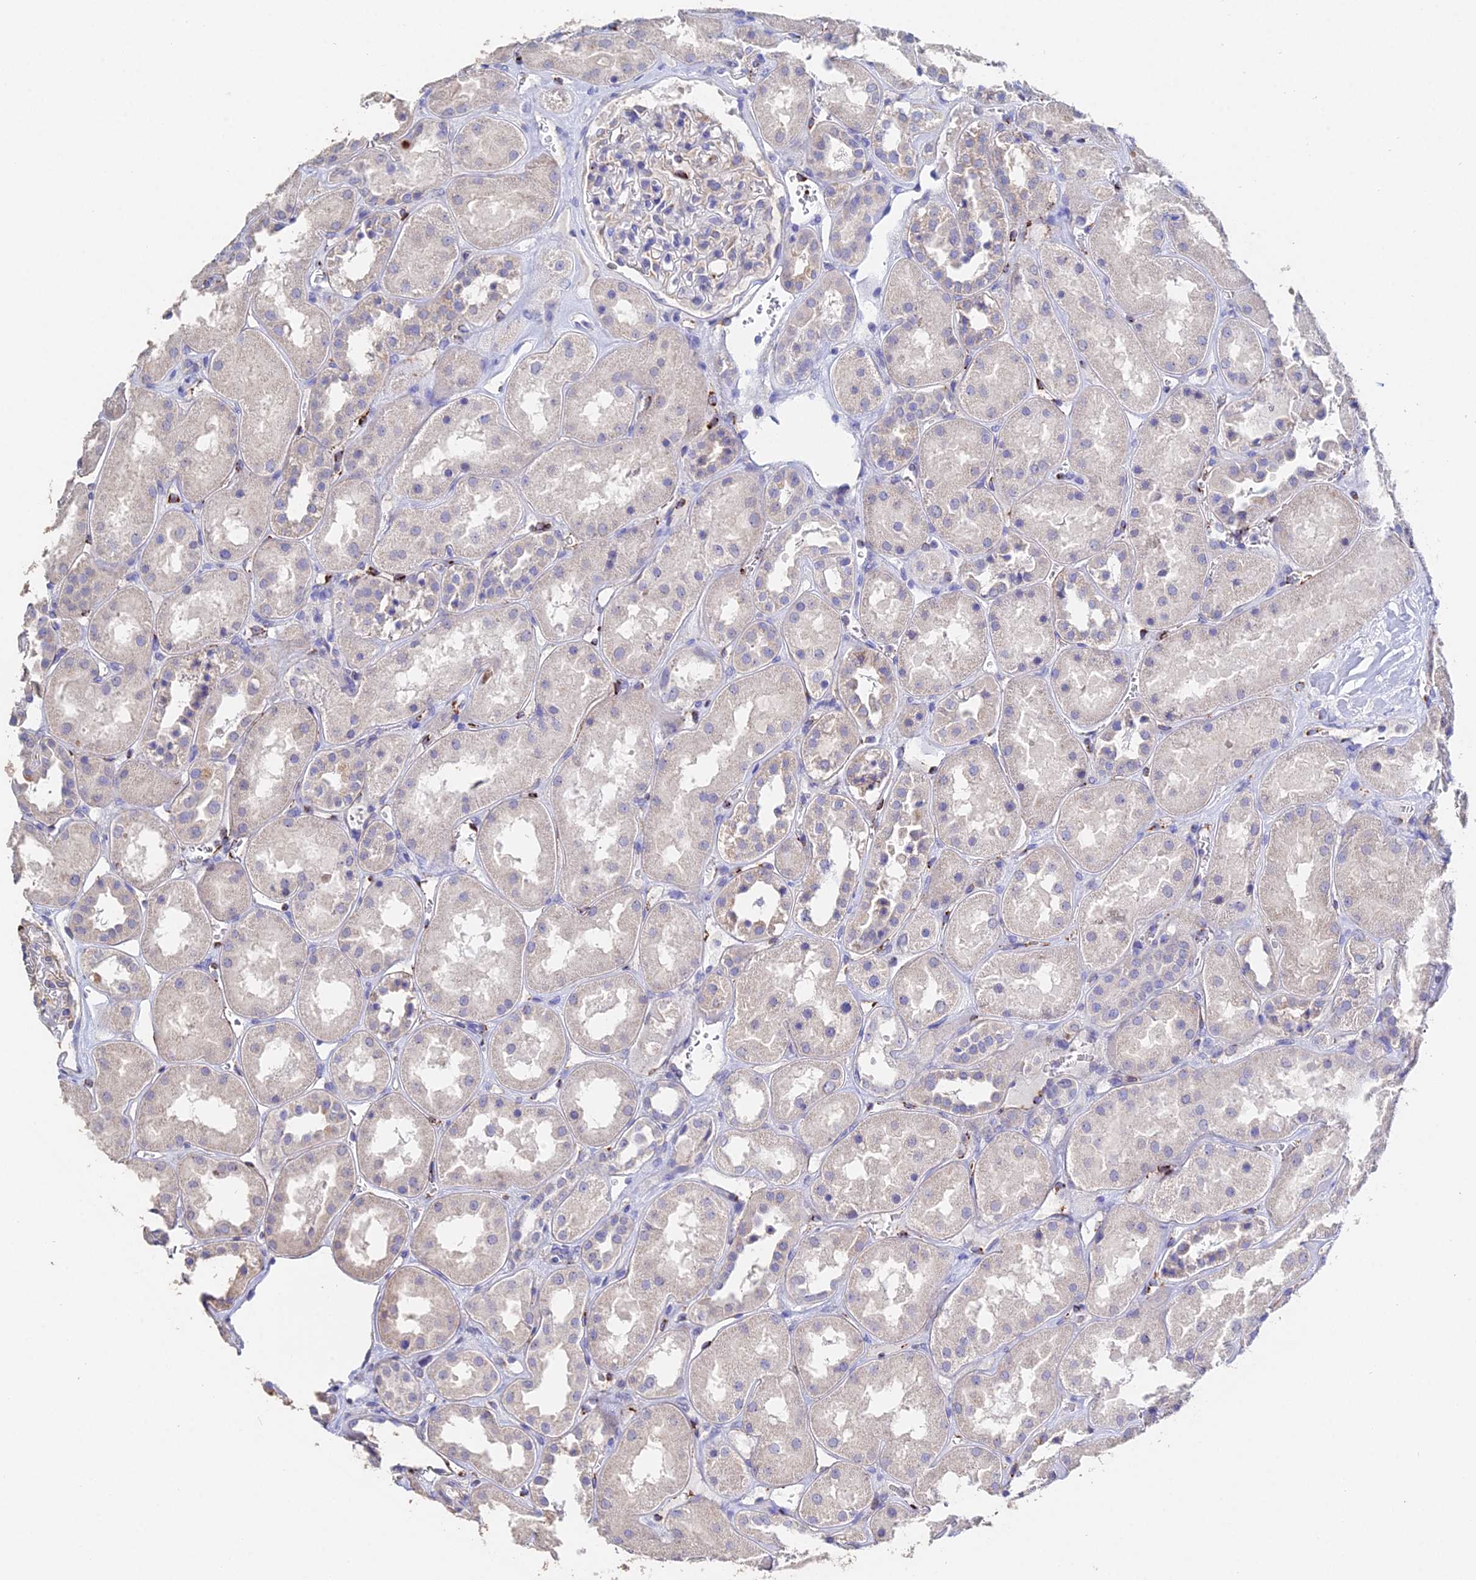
{"staining": {"intensity": "negative", "quantity": "none", "location": "none"}, "tissue": "kidney", "cell_type": "Cells in glomeruli", "image_type": "normal", "snomed": [{"axis": "morphology", "description": "Normal tissue, NOS"}, {"axis": "topography", "description": "Kidney"}], "caption": "IHC histopathology image of unremarkable kidney stained for a protein (brown), which shows no staining in cells in glomeruli. (DAB (3,3'-diaminobenzidine) IHC, high magnification).", "gene": "ESM1", "patient": {"sex": "male", "age": 70}}